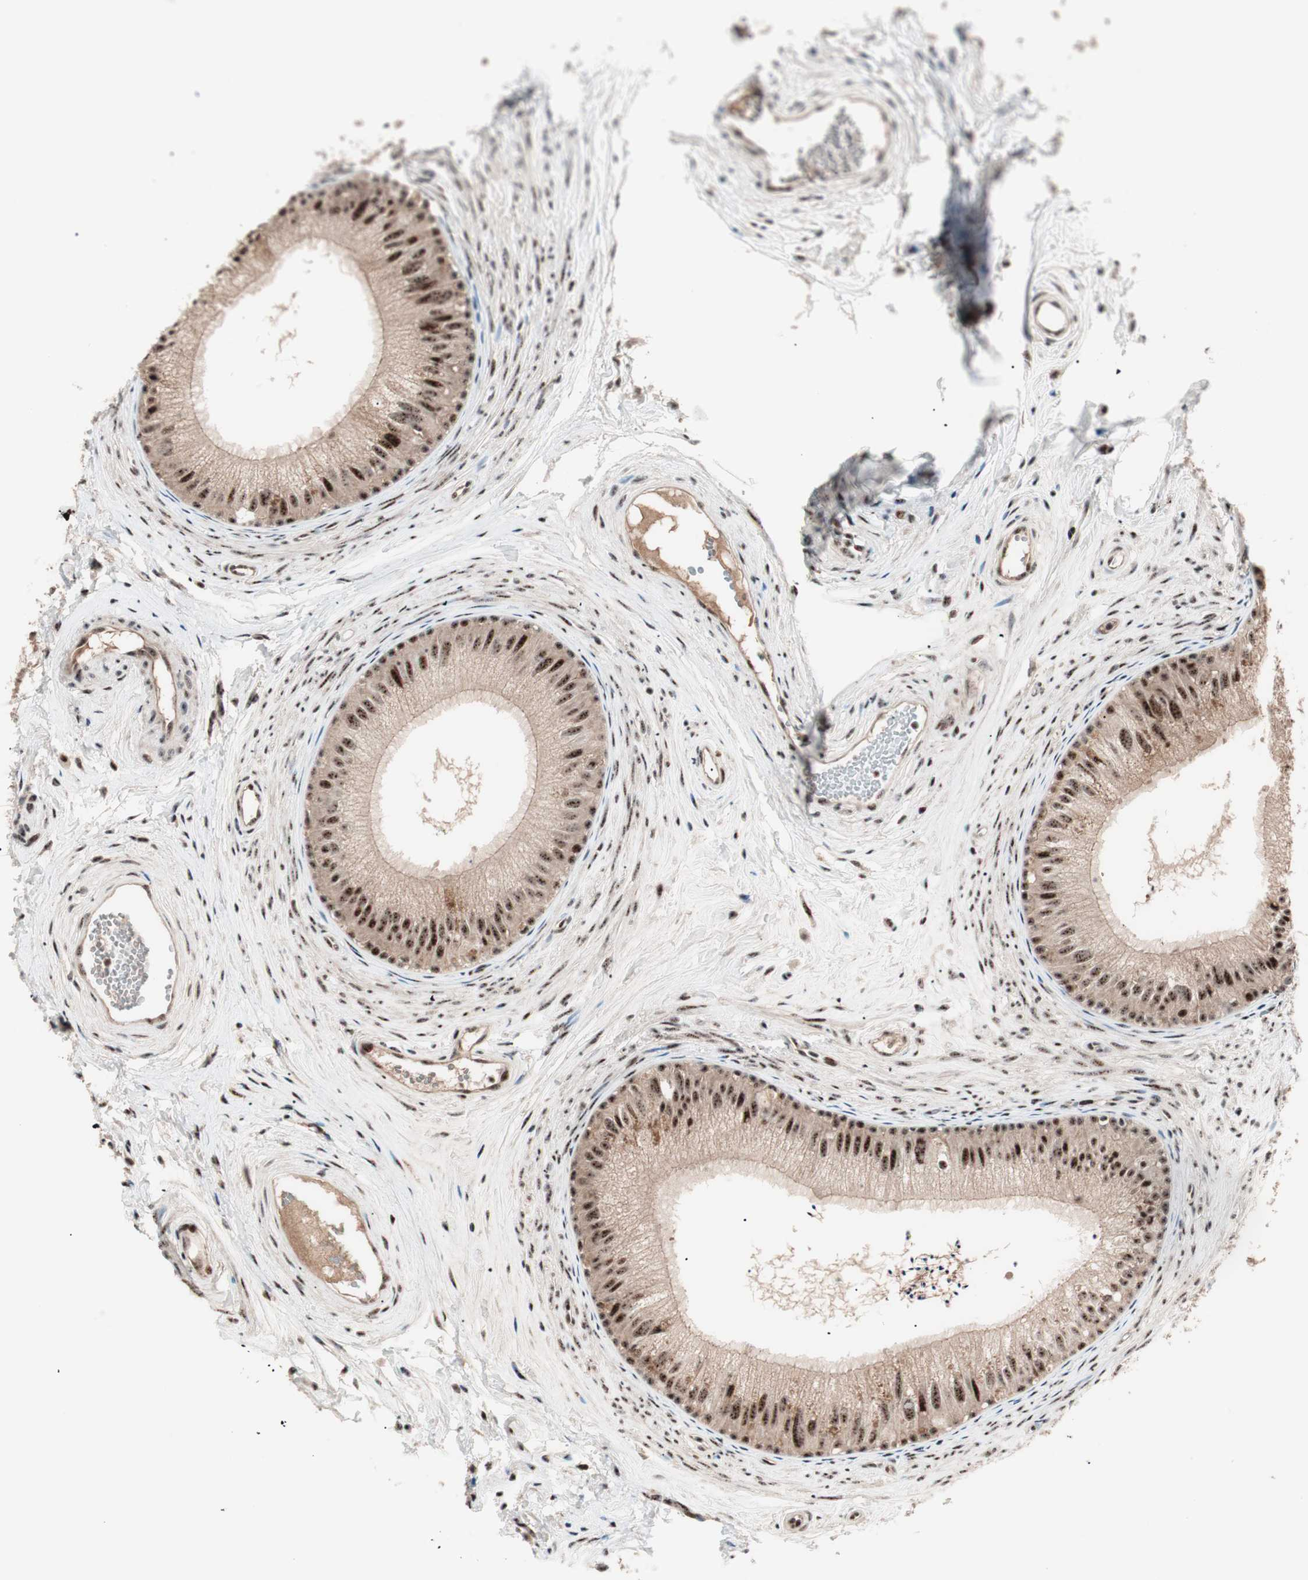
{"staining": {"intensity": "strong", "quantity": ">75%", "location": "nuclear"}, "tissue": "epididymis", "cell_type": "Glandular cells", "image_type": "normal", "snomed": [{"axis": "morphology", "description": "Normal tissue, NOS"}, {"axis": "topography", "description": "Epididymis"}], "caption": "High-magnification brightfield microscopy of benign epididymis stained with DAB (brown) and counterstained with hematoxylin (blue). glandular cells exhibit strong nuclear expression is appreciated in approximately>75% of cells.", "gene": "NR5A2", "patient": {"sex": "male", "age": 56}}